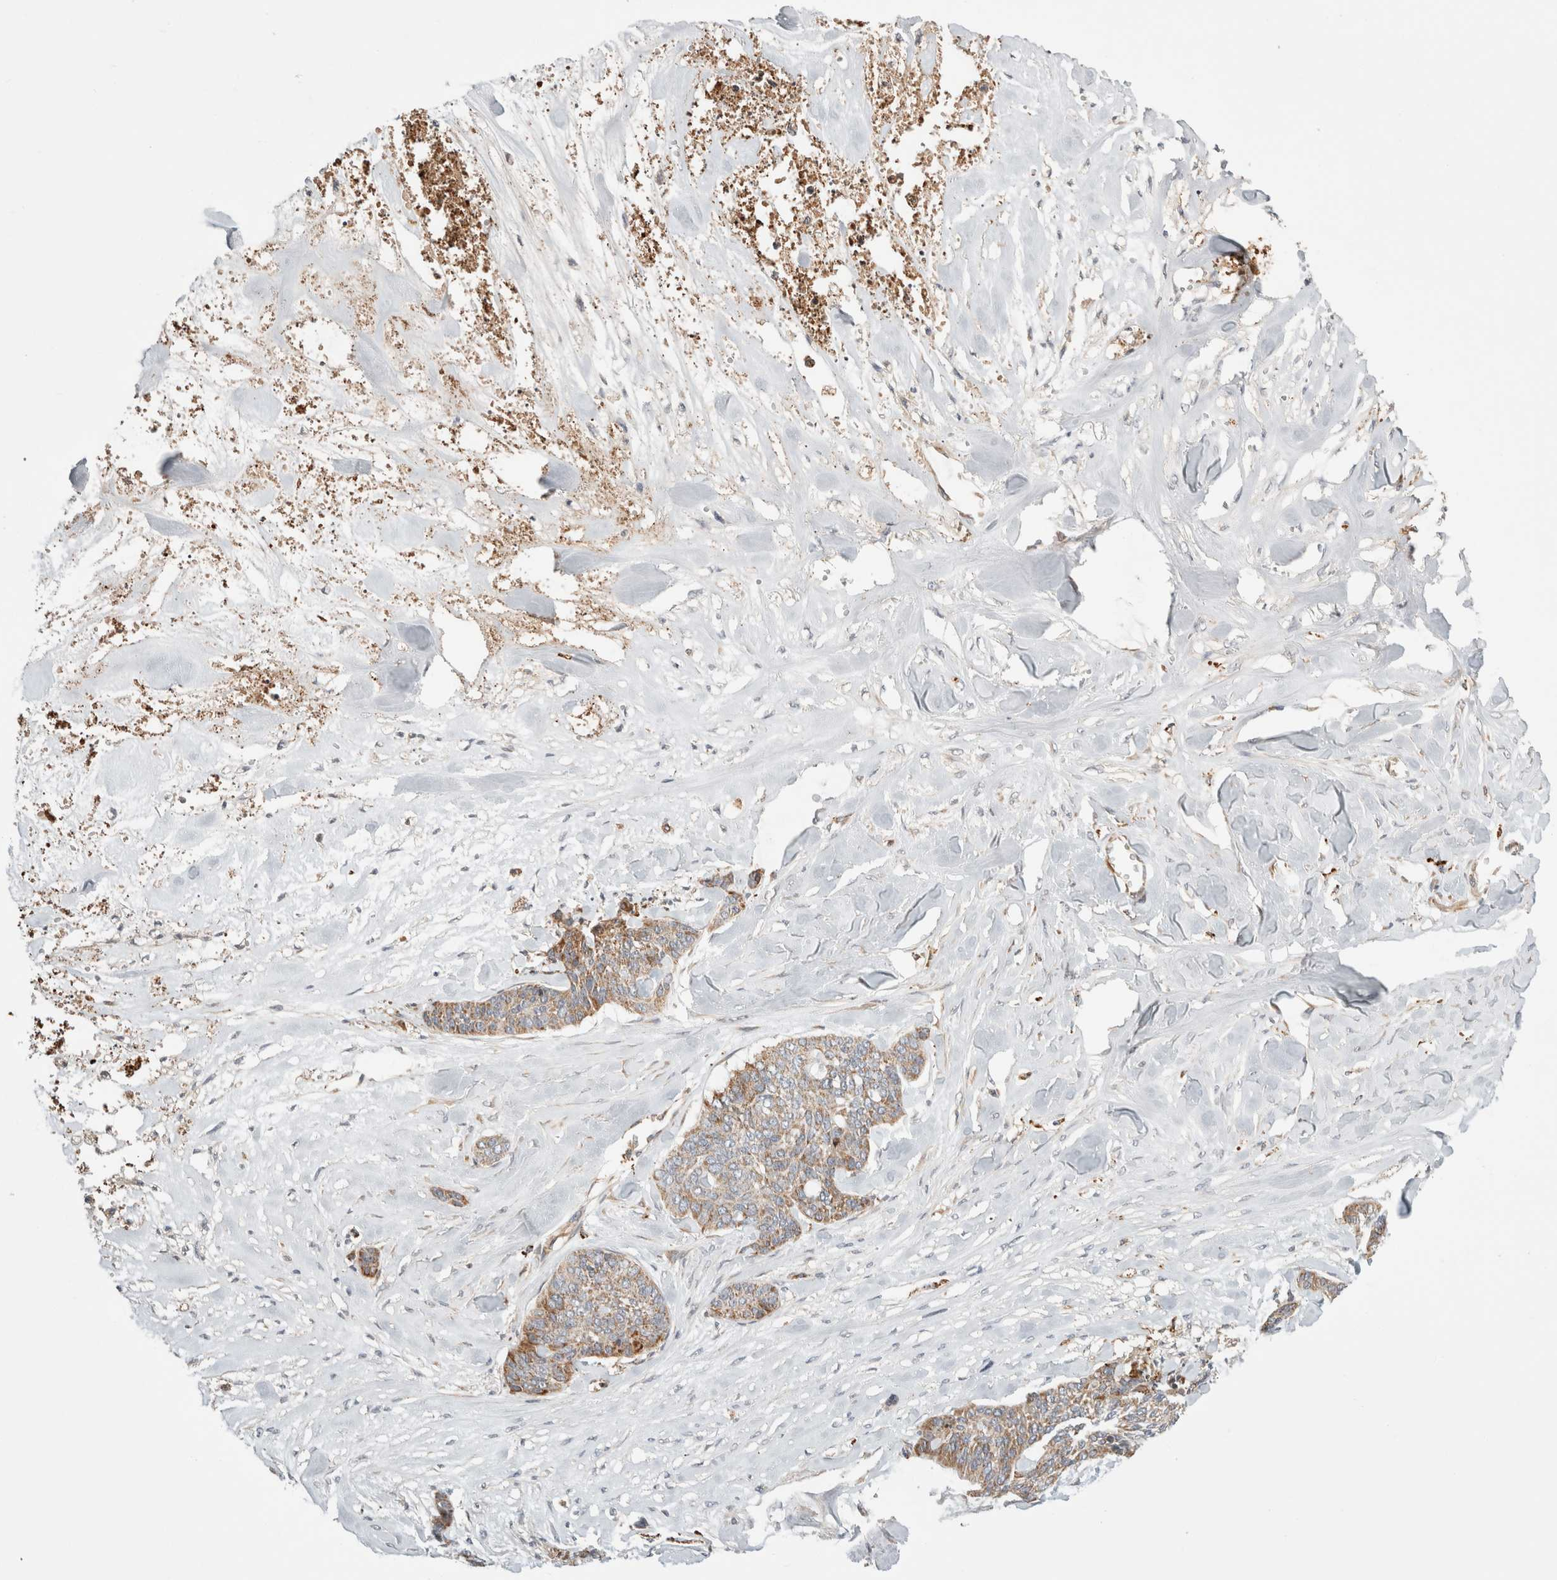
{"staining": {"intensity": "moderate", "quantity": ">75%", "location": "cytoplasmic/membranous"}, "tissue": "skin cancer", "cell_type": "Tumor cells", "image_type": "cancer", "snomed": [{"axis": "morphology", "description": "Basal cell carcinoma"}, {"axis": "topography", "description": "Skin"}], "caption": "This is an image of IHC staining of skin basal cell carcinoma, which shows moderate expression in the cytoplasmic/membranous of tumor cells.", "gene": "HROB", "patient": {"sex": "female", "age": 64}}